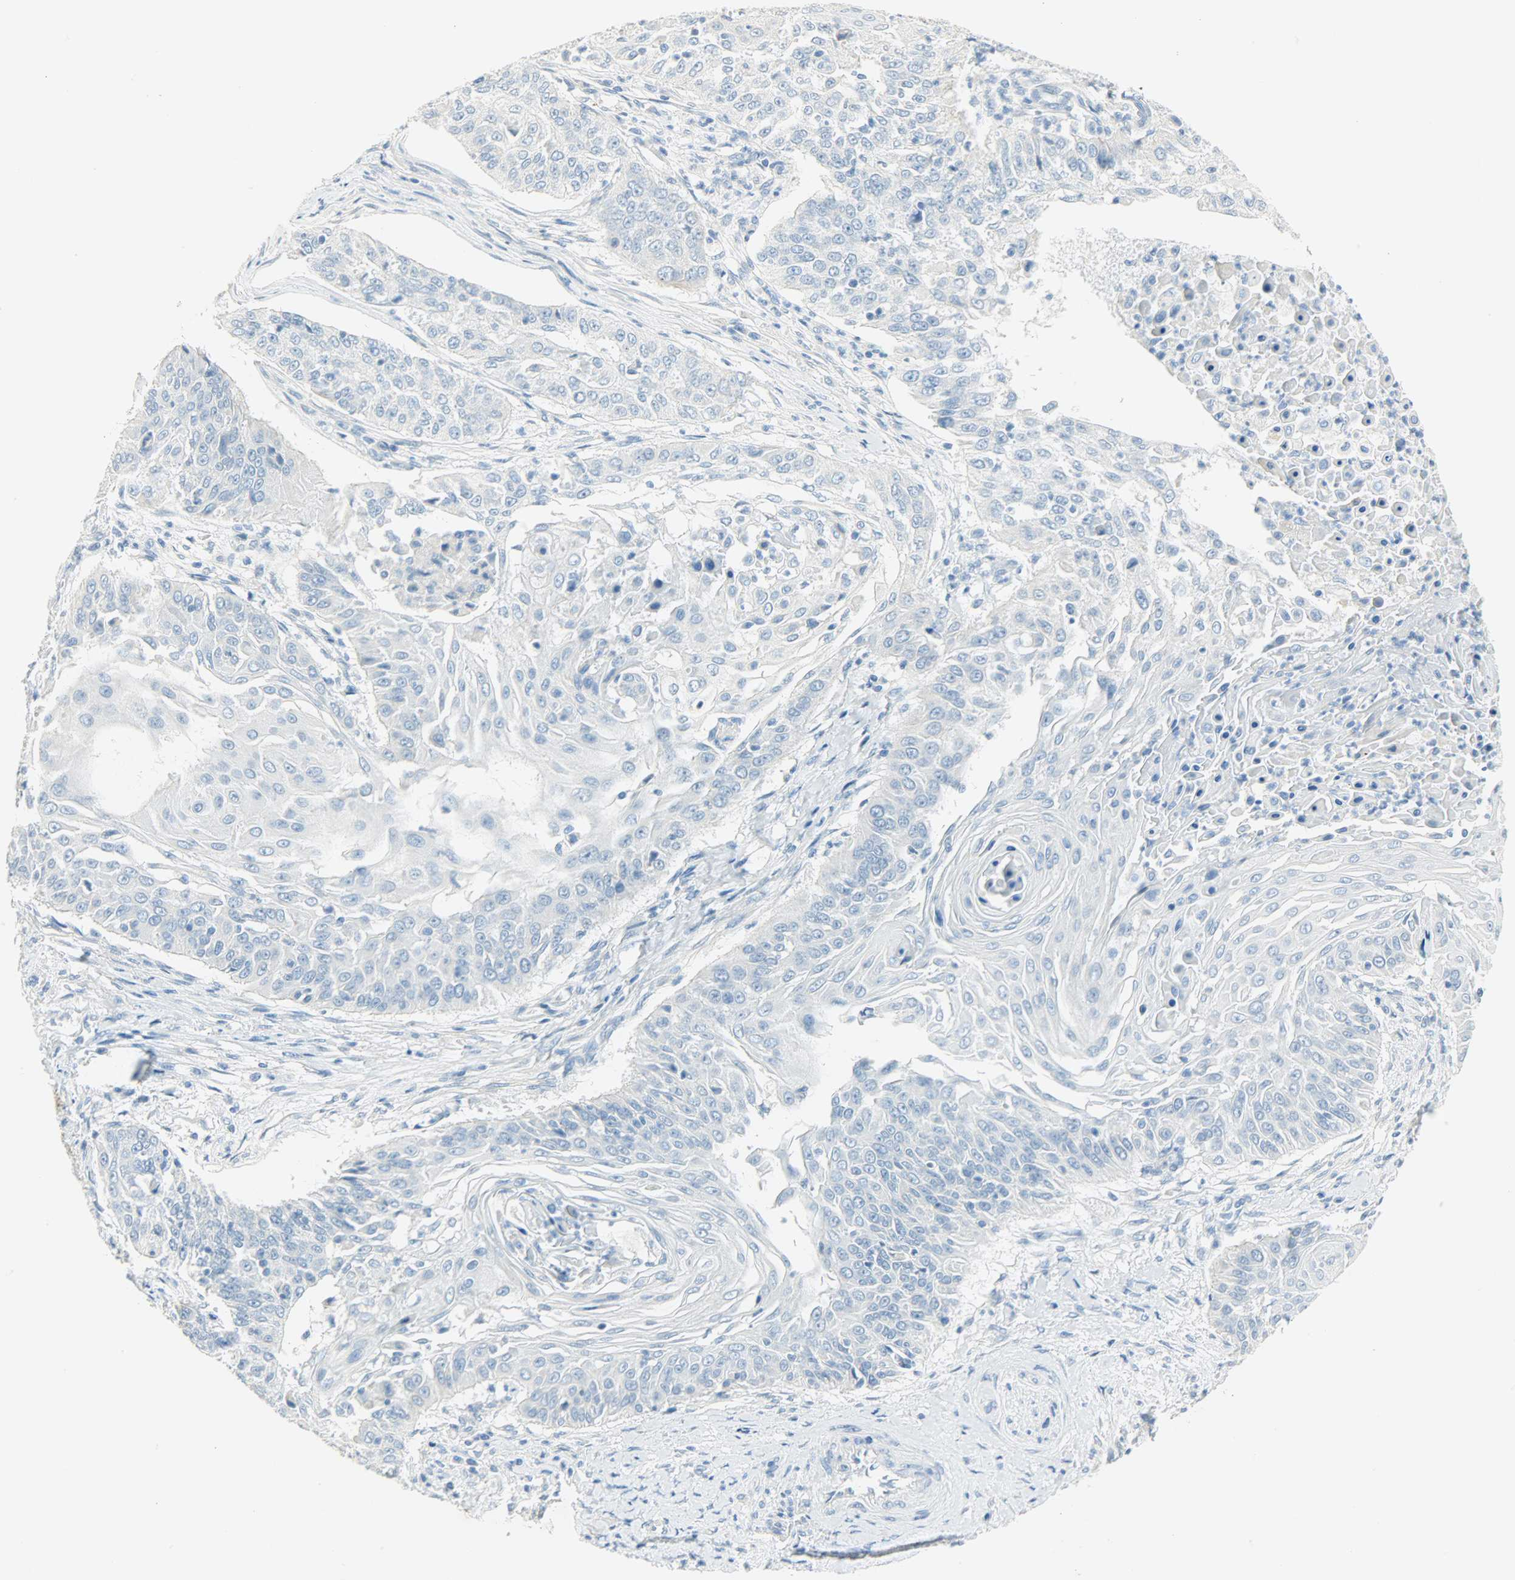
{"staining": {"intensity": "negative", "quantity": "none", "location": "none"}, "tissue": "cervical cancer", "cell_type": "Tumor cells", "image_type": "cancer", "snomed": [{"axis": "morphology", "description": "Squamous cell carcinoma, NOS"}, {"axis": "topography", "description": "Cervix"}], "caption": "Immunohistochemical staining of cervical cancer (squamous cell carcinoma) reveals no significant staining in tumor cells.", "gene": "PROM1", "patient": {"sex": "female", "age": 33}}